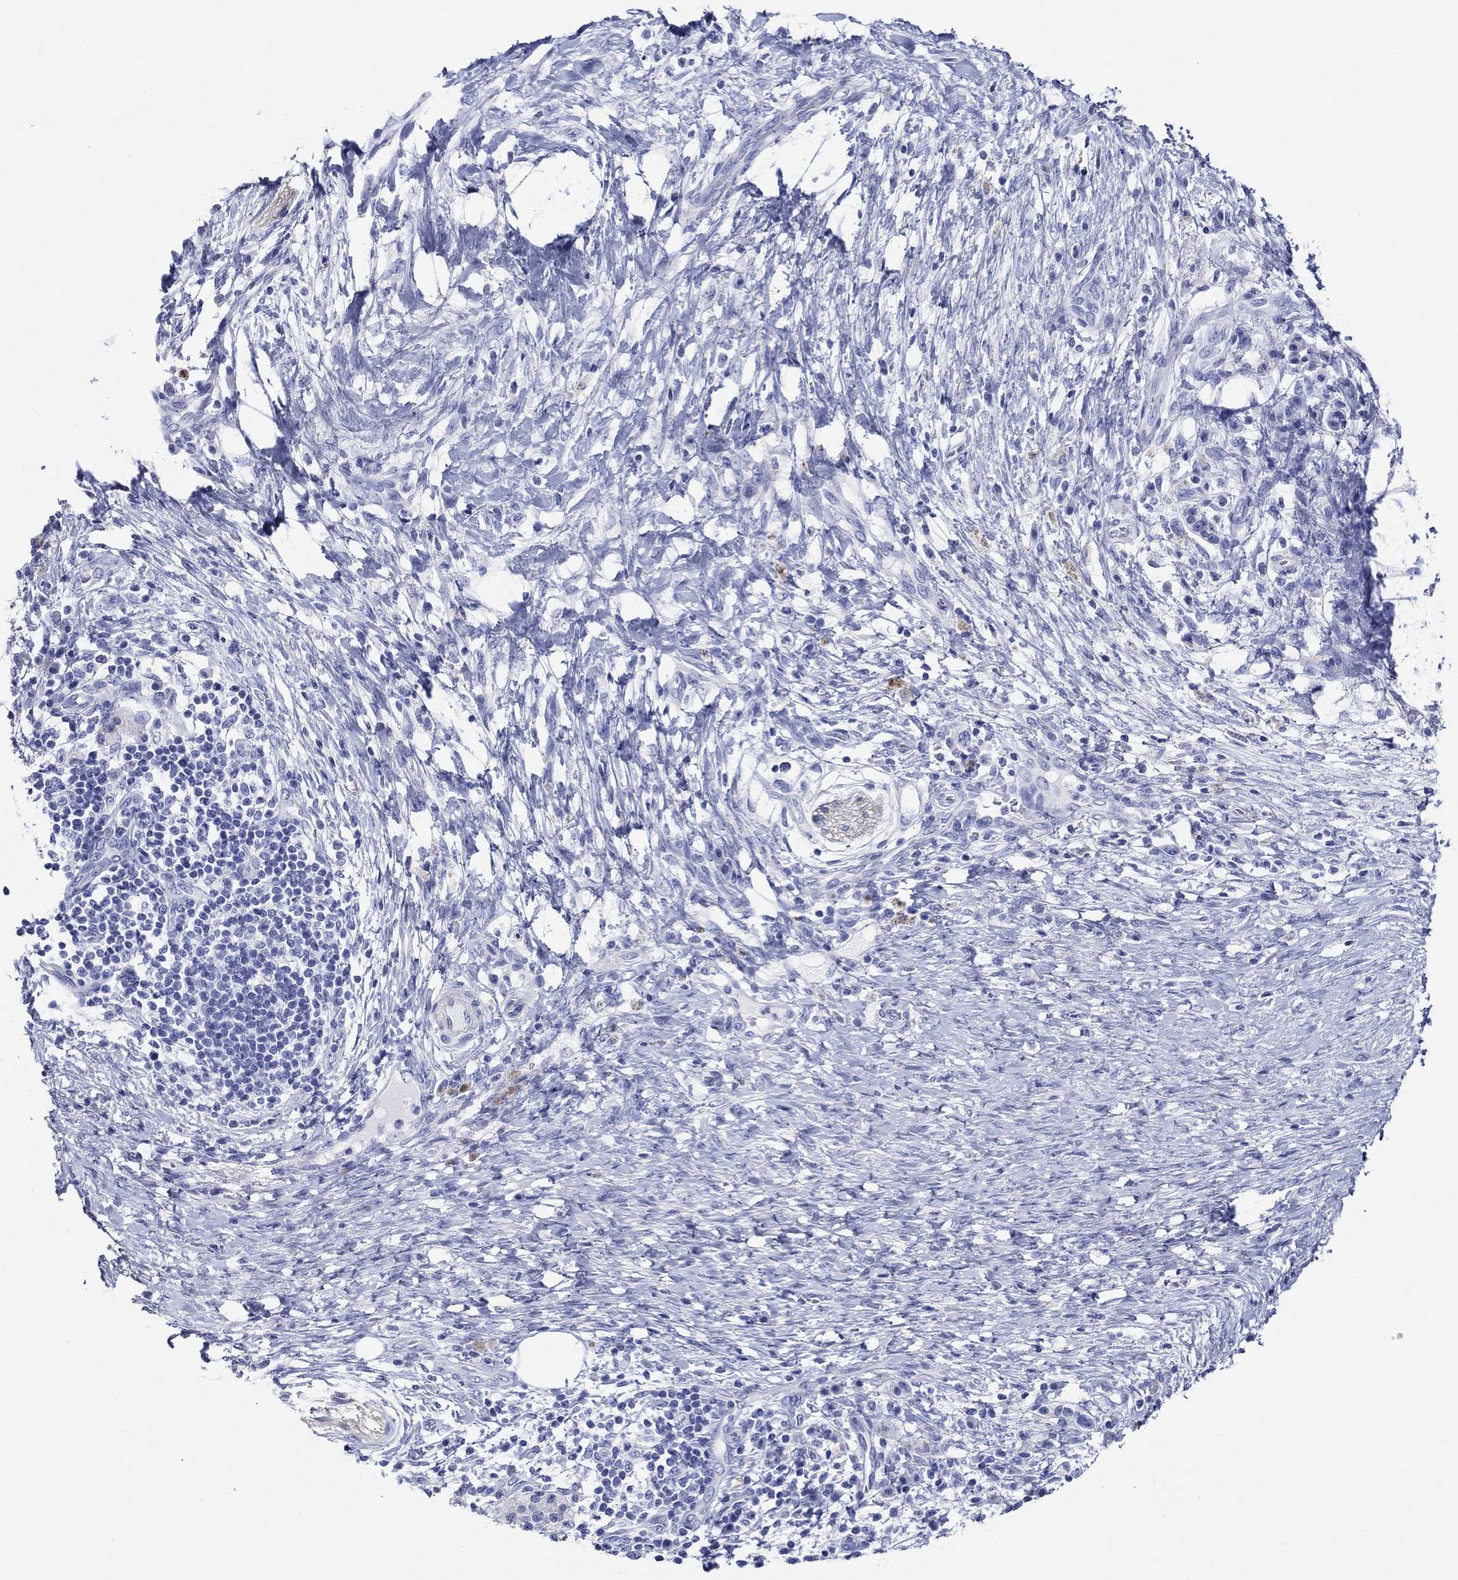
{"staining": {"intensity": "negative", "quantity": "none", "location": "none"}, "tissue": "pancreatic cancer", "cell_type": "Tumor cells", "image_type": "cancer", "snomed": [{"axis": "morphology", "description": "Adenocarcinoma, NOS"}, {"axis": "topography", "description": "Pancreas"}], "caption": "There is no significant staining in tumor cells of pancreatic adenocarcinoma. Nuclei are stained in blue.", "gene": "CRYGS", "patient": {"sex": "female", "age": 72}}